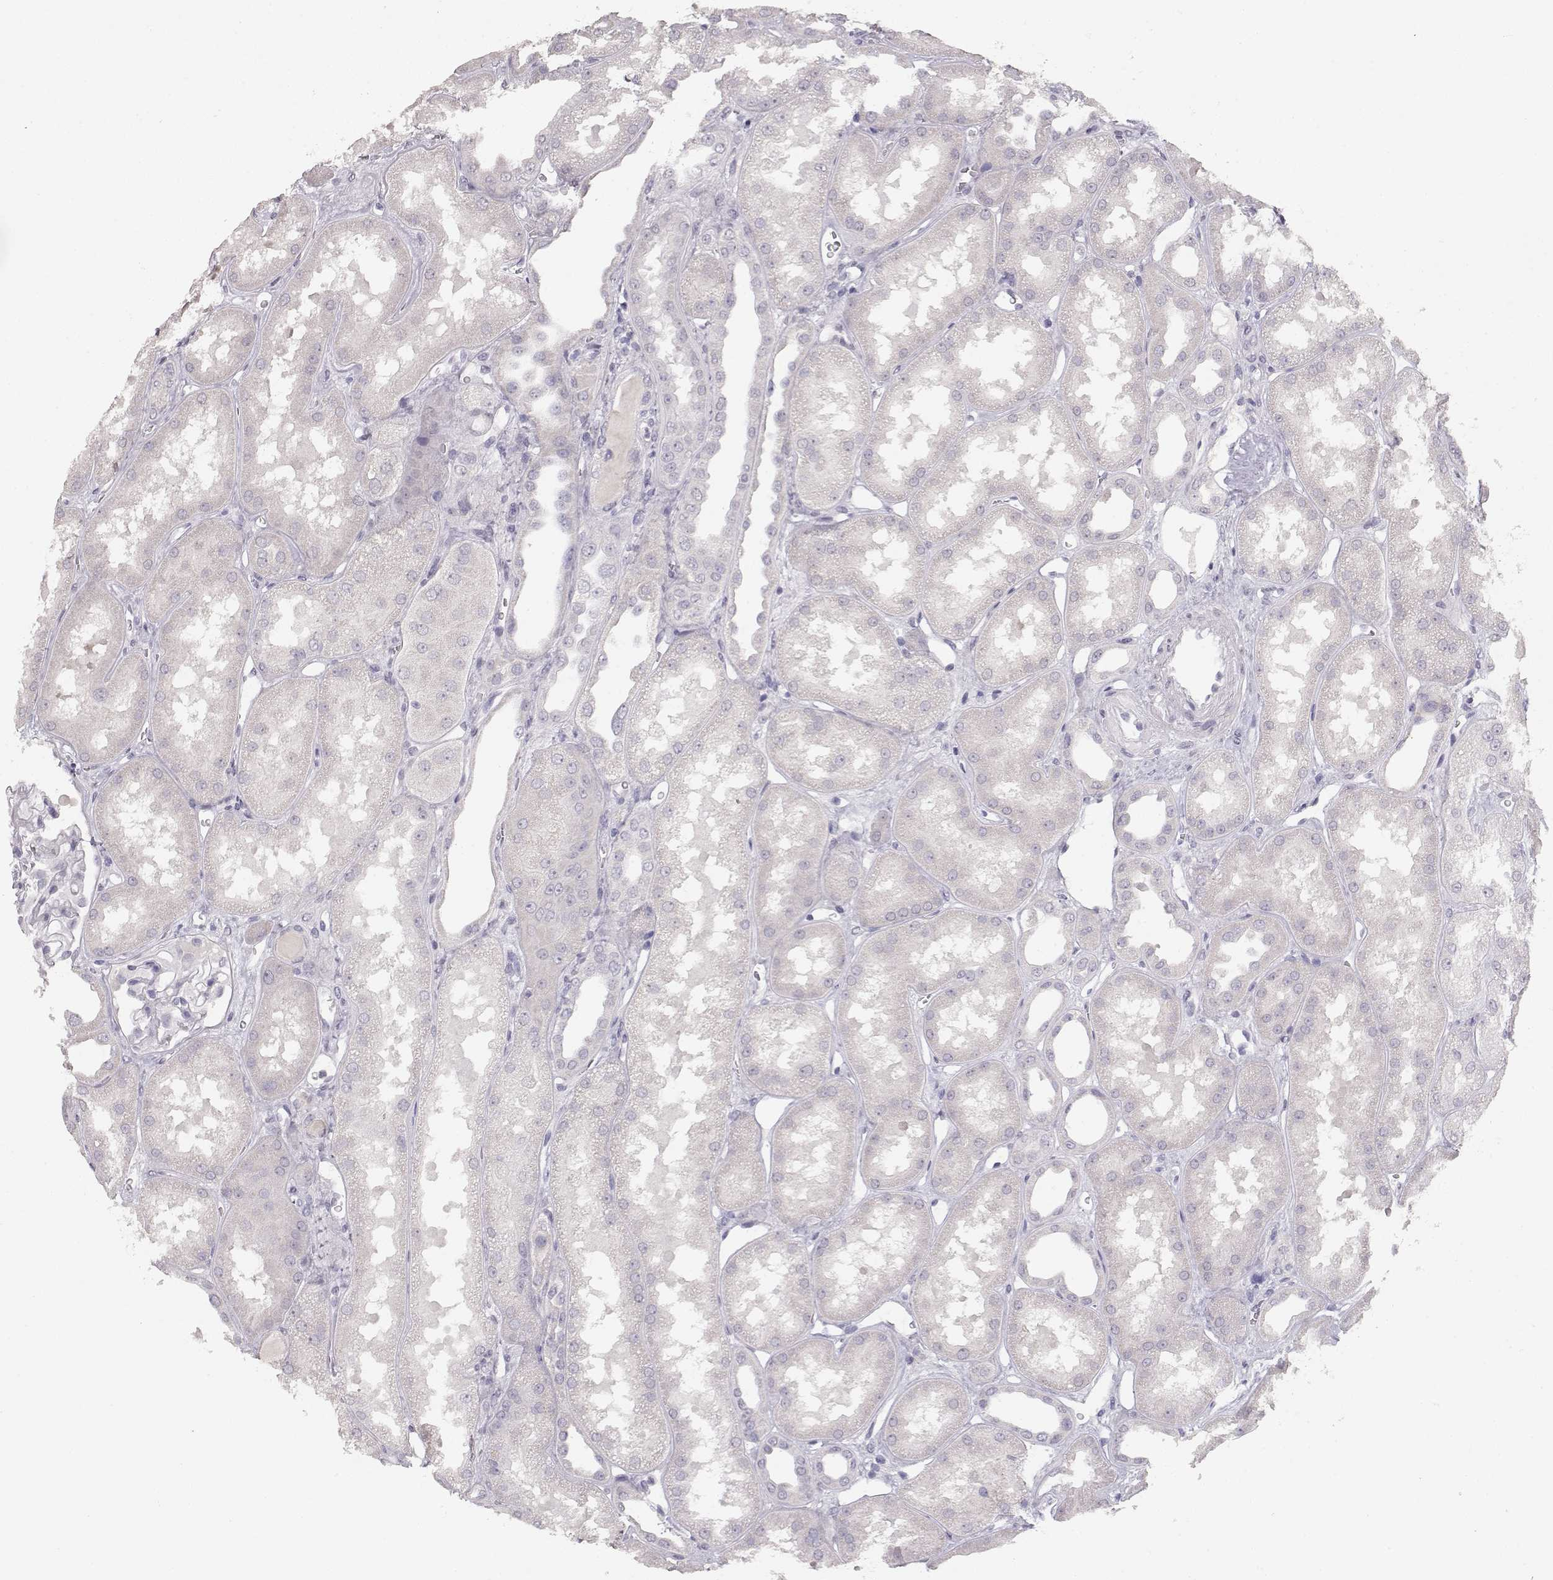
{"staining": {"intensity": "negative", "quantity": "none", "location": "none"}, "tissue": "kidney", "cell_type": "Cells in glomeruli", "image_type": "normal", "snomed": [{"axis": "morphology", "description": "Normal tissue, NOS"}, {"axis": "topography", "description": "Kidney"}], "caption": "The IHC image has no significant positivity in cells in glomeruli of kidney. (DAB immunohistochemistry, high magnification).", "gene": "TPH2", "patient": {"sex": "male", "age": 61}}